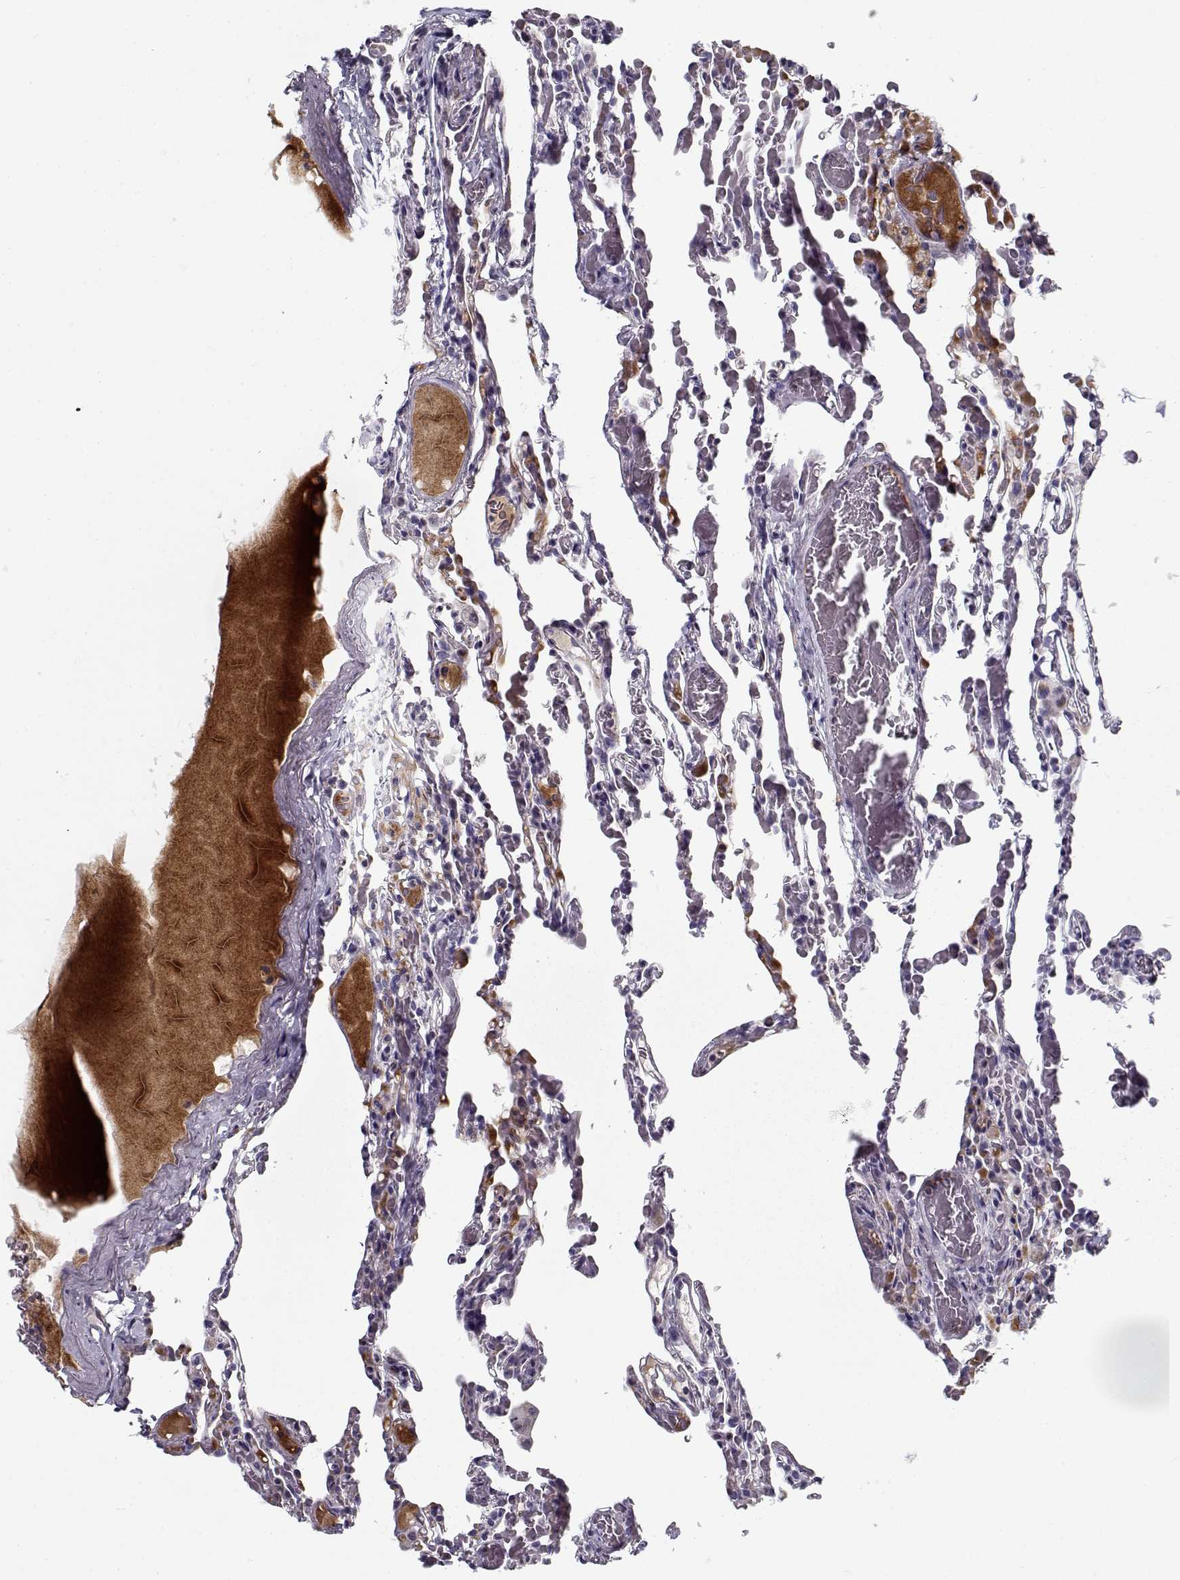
{"staining": {"intensity": "negative", "quantity": "none", "location": "none"}, "tissue": "lung", "cell_type": "Alveolar cells", "image_type": "normal", "snomed": [{"axis": "morphology", "description": "Normal tissue, NOS"}, {"axis": "topography", "description": "Lung"}], "caption": "Human lung stained for a protein using immunohistochemistry displays no staining in alveolar cells.", "gene": "DDX25", "patient": {"sex": "female", "age": 43}}